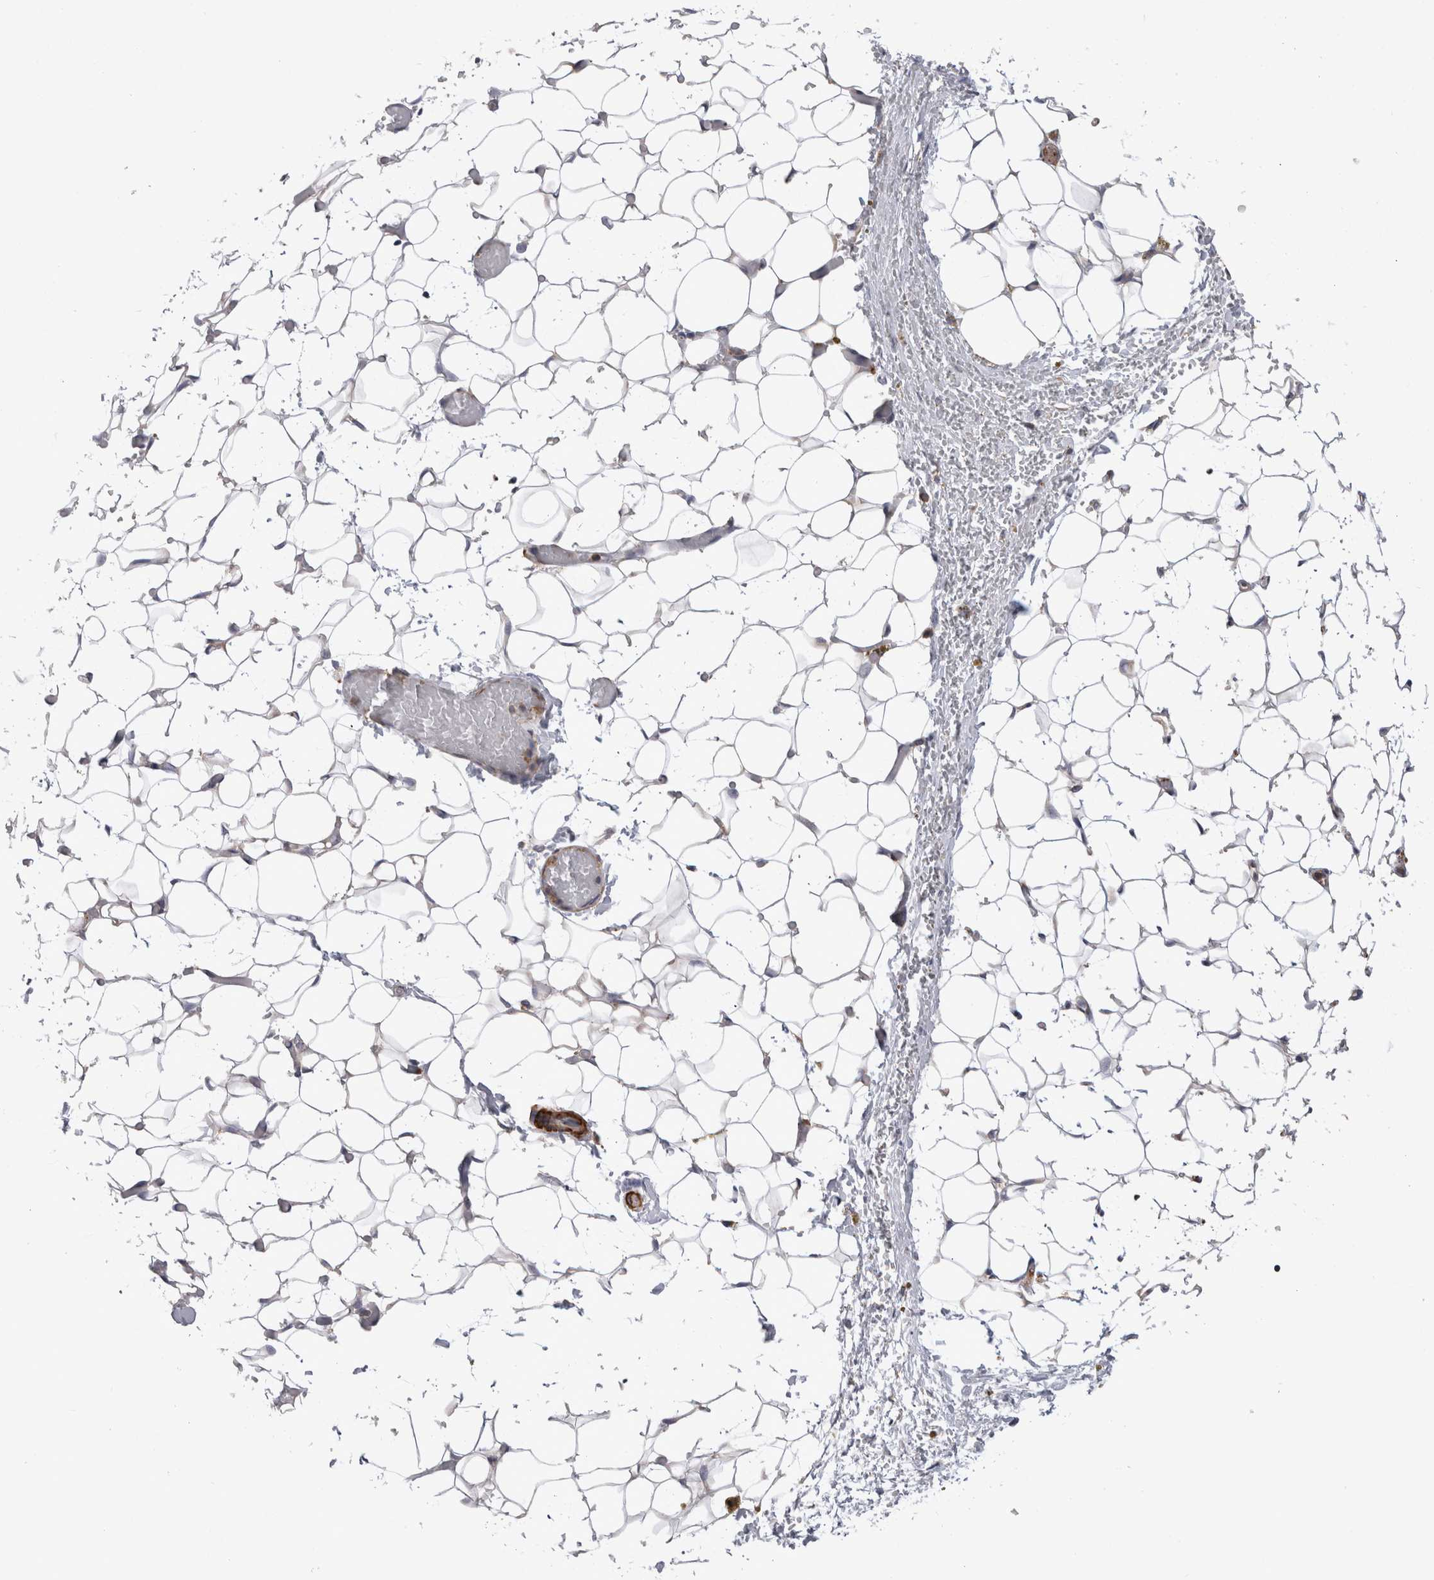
{"staining": {"intensity": "negative", "quantity": "none", "location": "none"}, "tissue": "adipose tissue", "cell_type": "Adipocytes", "image_type": "normal", "snomed": [{"axis": "morphology", "description": "Normal tissue, NOS"}, {"axis": "topography", "description": "Kidney"}, {"axis": "topography", "description": "Peripheral nerve tissue"}], "caption": "Photomicrograph shows no significant protein positivity in adipocytes of unremarkable adipose tissue.", "gene": "EPRS1", "patient": {"sex": "male", "age": 7}}